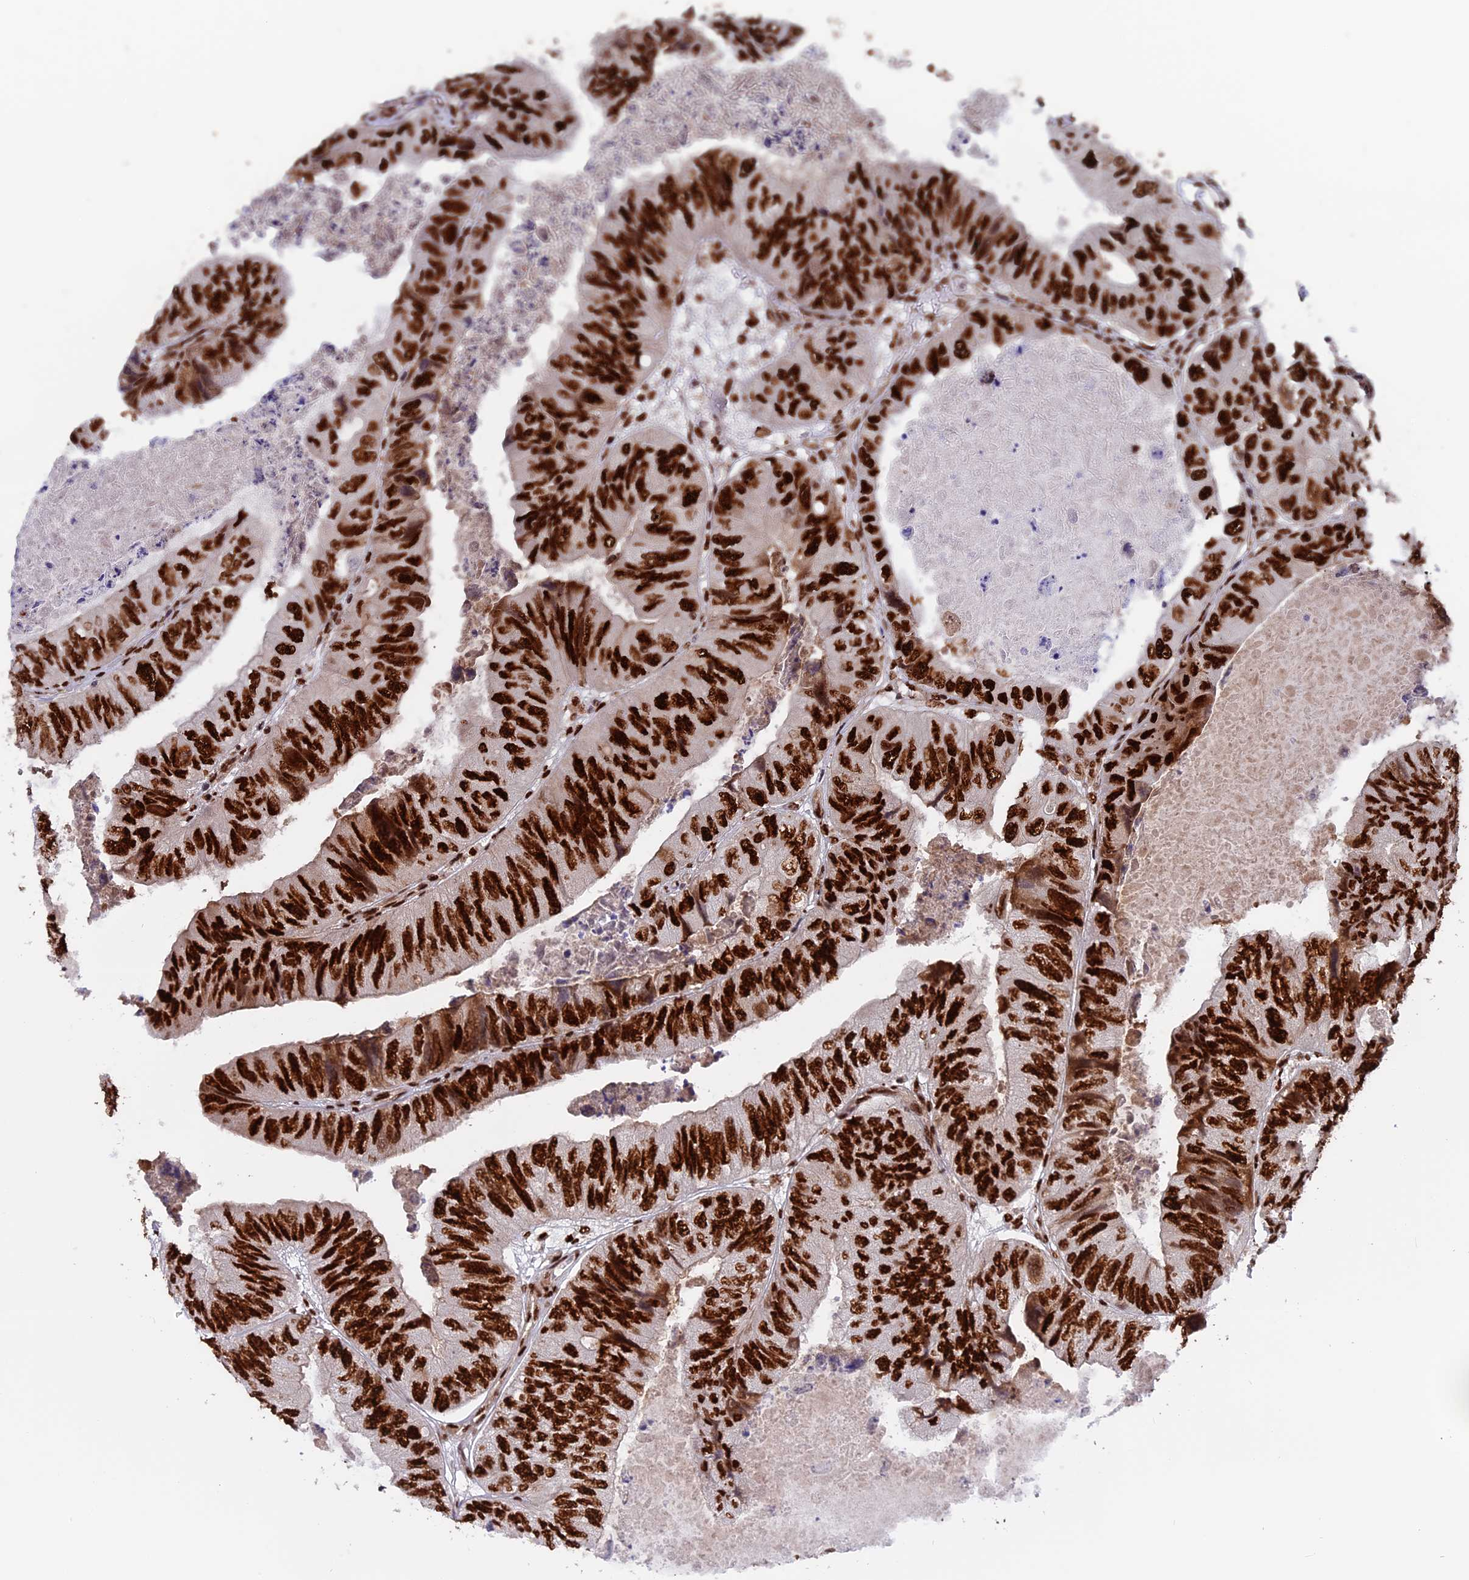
{"staining": {"intensity": "strong", "quantity": ">75%", "location": "nuclear"}, "tissue": "colorectal cancer", "cell_type": "Tumor cells", "image_type": "cancer", "snomed": [{"axis": "morphology", "description": "Adenocarcinoma, NOS"}, {"axis": "topography", "description": "Rectum"}], "caption": "An IHC image of tumor tissue is shown. Protein staining in brown highlights strong nuclear positivity in adenocarcinoma (colorectal) within tumor cells.", "gene": "RAMAC", "patient": {"sex": "male", "age": 63}}